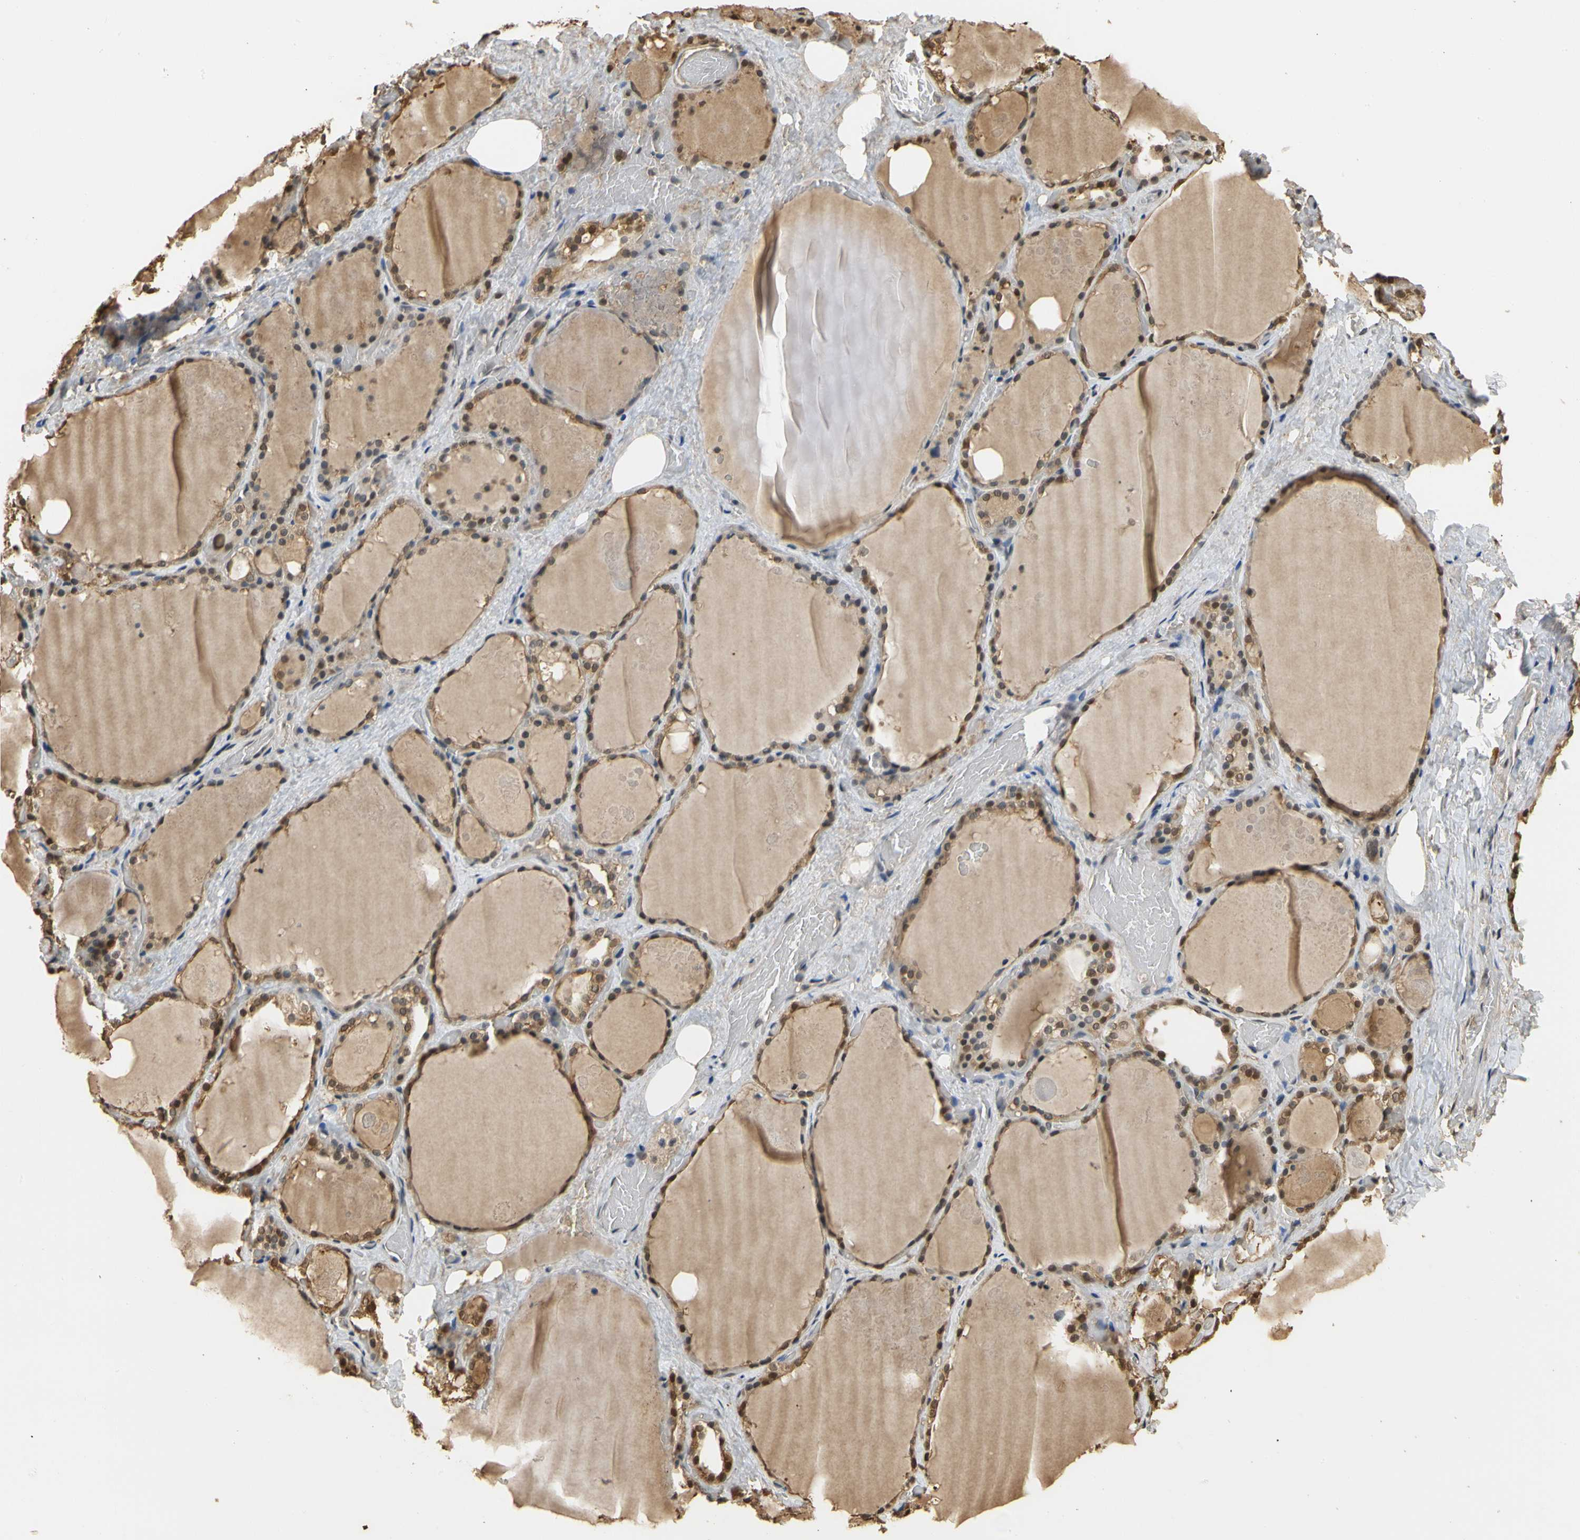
{"staining": {"intensity": "moderate", "quantity": ">75%", "location": "cytoplasmic/membranous"}, "tissue": "thyroid gland", "cell_type": "Glandular cells", "image_type": "normal", "snomed": [{"axis": "morphology", "description": "Normal tissue, NOS"}, {"axis": "topography", "description": "Thyroid gland"}], "caption": "Immunohistochemical staining of benign thyroid gland demonstrates moderate cytoplasmic/membranous protein staining in about >75% of glandular cells.", "gene": "SOD1", "patient": {"sex": "male", "age": 61}}